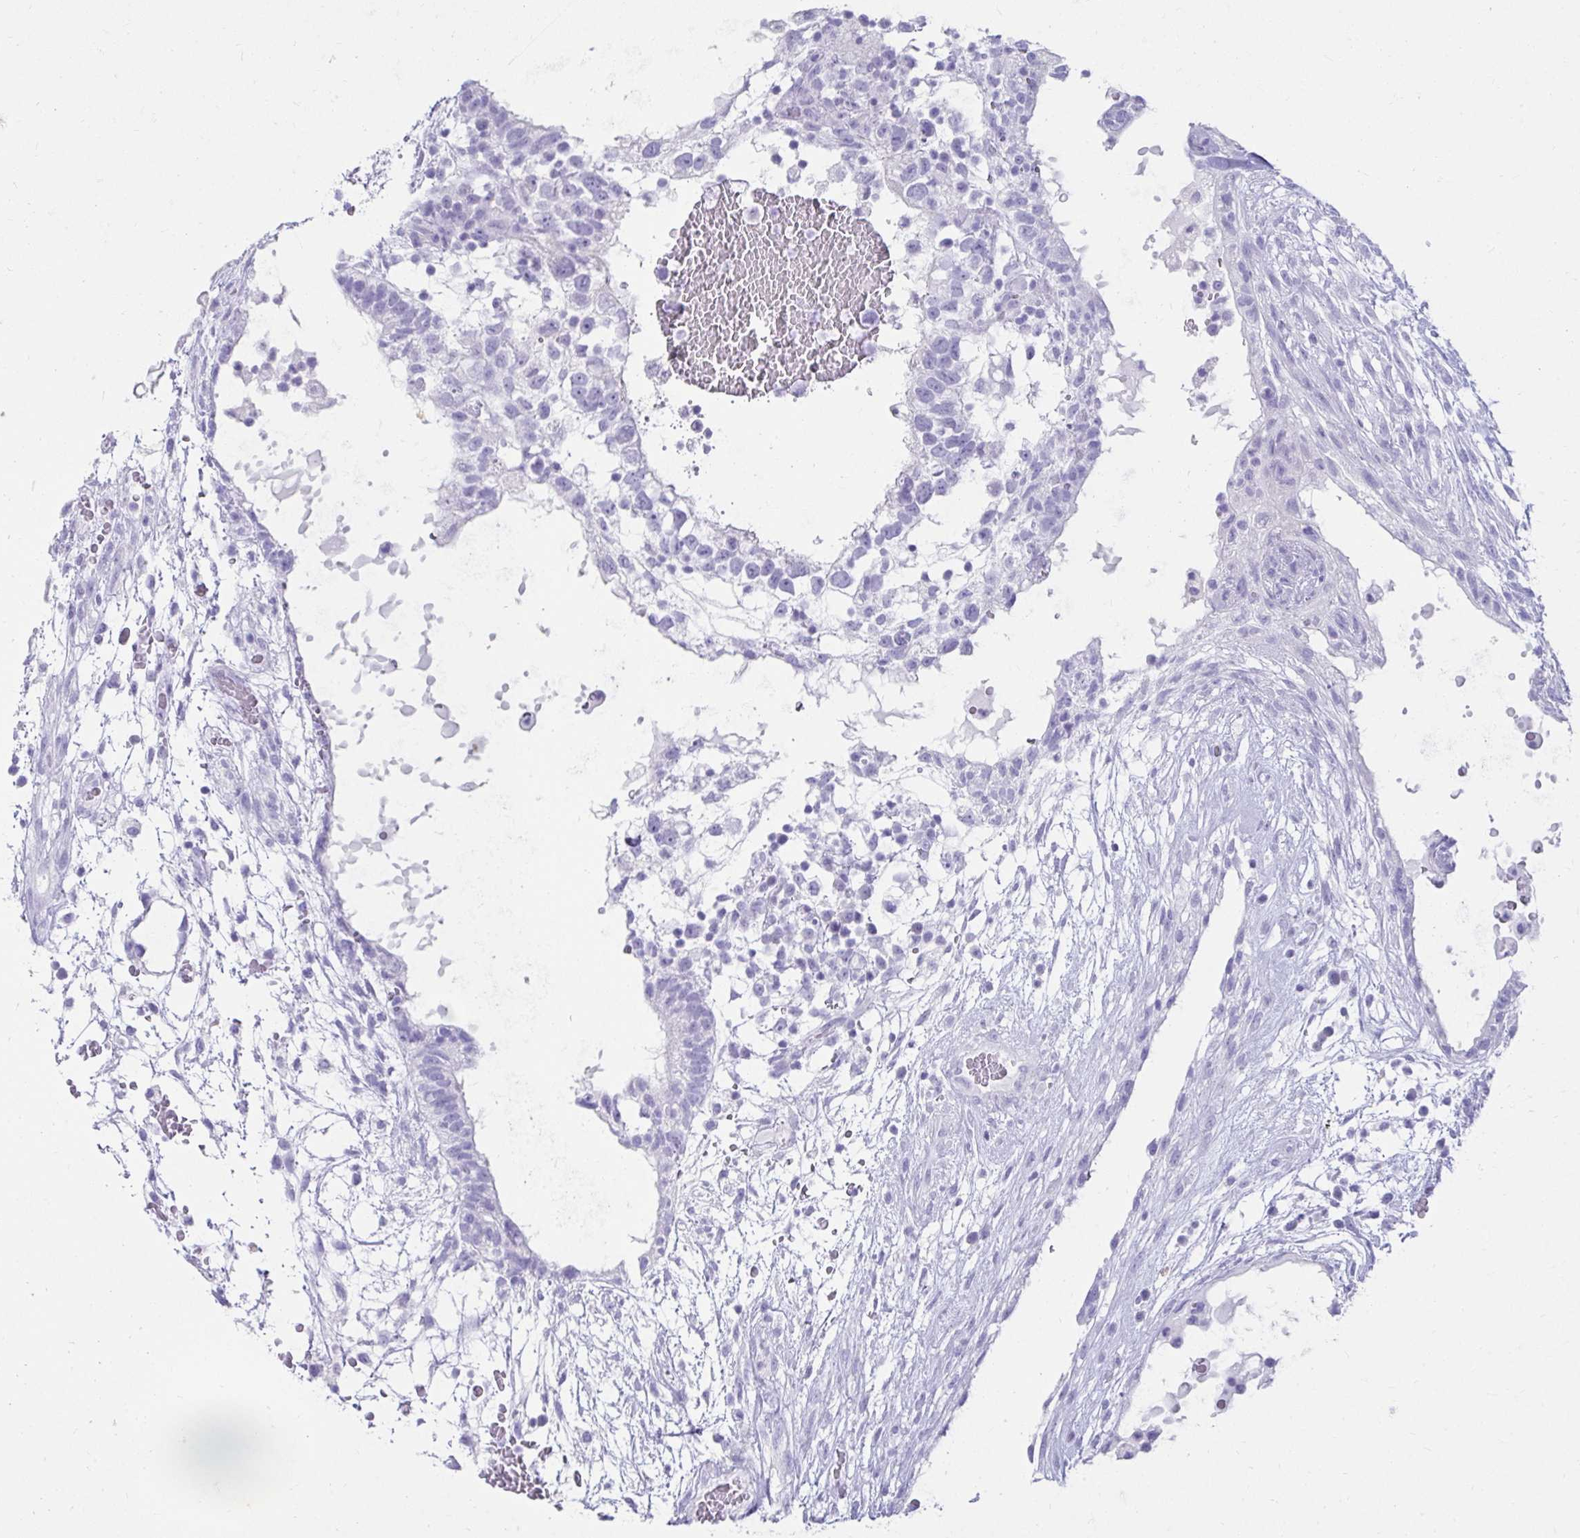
{"staining": {"intensity": "negative", "quantity": "none", "location": "none"}, "tissue": "testis cancer", "cell_type": "Tumor cells", "image_type": "cancer", "snomed": [{"axis": "morphology", "description": "Carcinoma, Embryonal, NOS"}, {"axis": "topography", "description": "Testis"}], "caption": "Tumor cells are negative for brown protein staining in testis cancer. (DAB IHC, high magnification).", "gene": "ATP4B", "patient": {"sex": "male", "age": 32}}